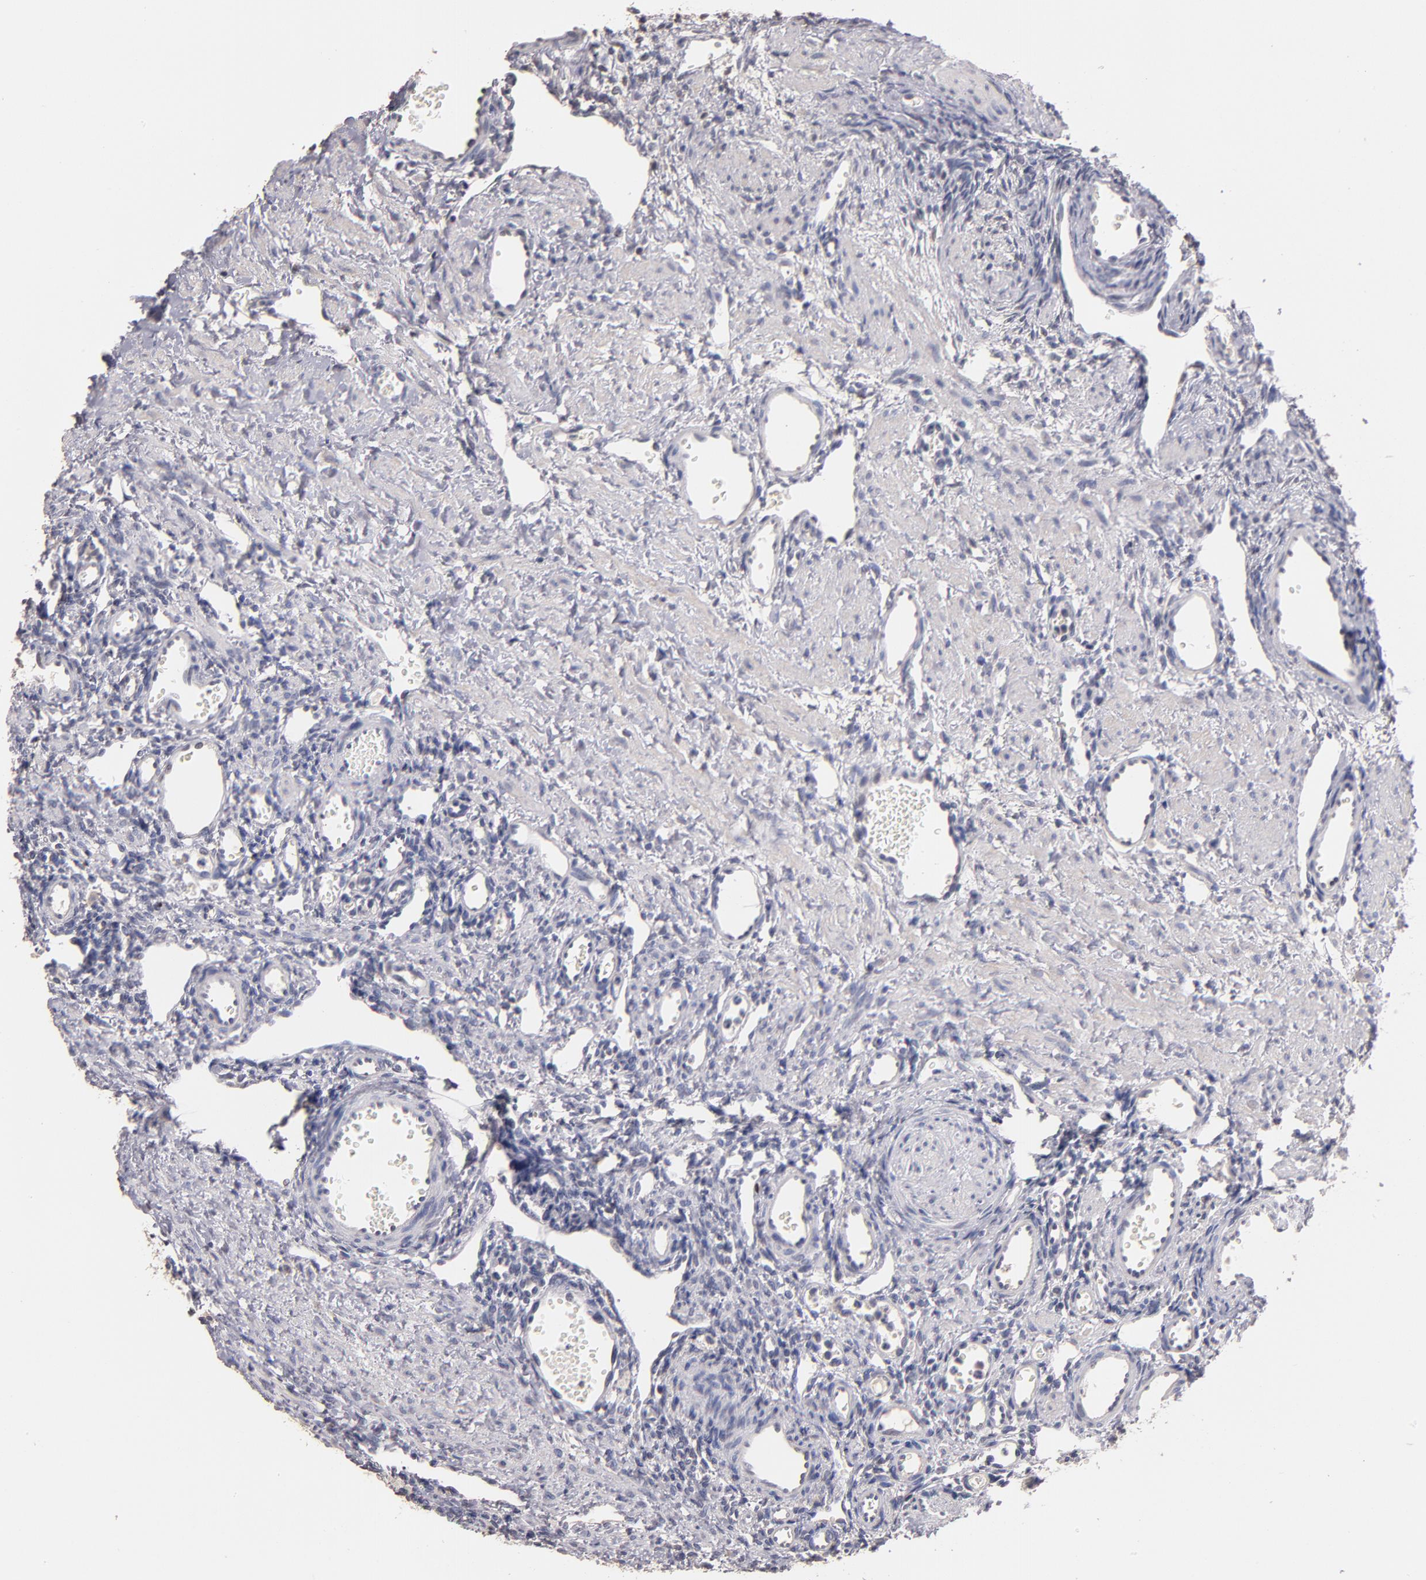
{"staining": {"intensity": "weak", "quantity": ">75%", "location": "cytoplasmic/membranous"}, "tissue": "ovary", "cell_type": "Follicle cells", "image_type": "normal", "snomed": [{"axis": "morphology", "description": "Normal tissue, NOS"}, {"axis": "topography", "description": "Ovary"}], "caption": "High-power microscopy captured an IHC image of benign ovary, revealing weak cytoplasmic/membranous expression in approximately >75% of follicle cells.", "gene": "SOX10", "patient": {"sex": "female", "age": 33}}